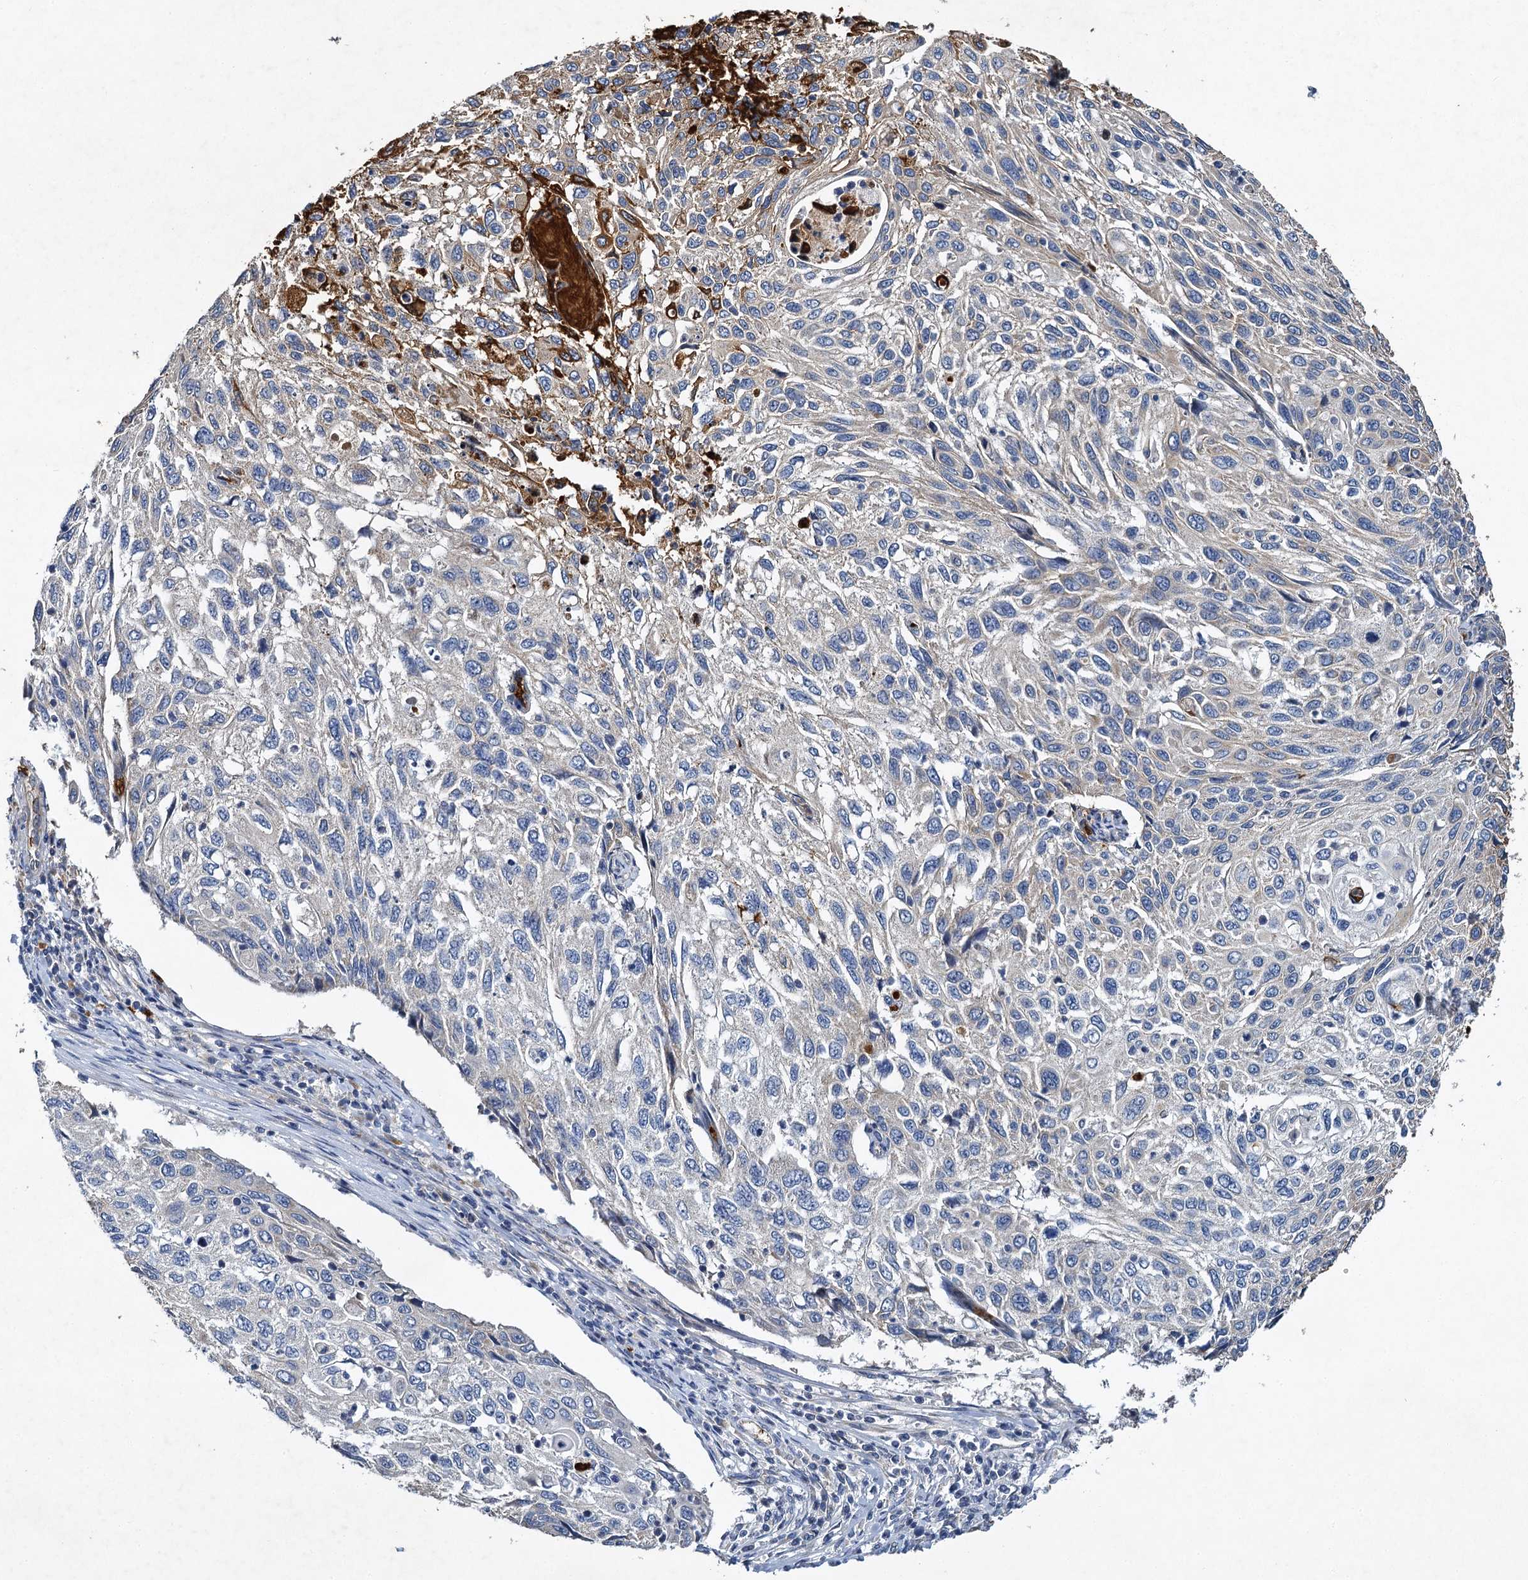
{"staining": {"intensity": "weak", "quantity": "<25%", "location": "cytoplasmic/membranous"}, "tissue": "cervical cancer", "cell_type": "Tumor cells", "image_type": "cancer", "snomed": [{"axis": "morphology", "description": "Squamous cell carcinoma, NOS"}, {"axis": "topography", "description": "Cervix"}], "caption": "The IHC image has no significant staining in tumor cells of cervical cancer tissue.", "gene": "BCS1L", "patient": {"sex": "female", "age": 70}}